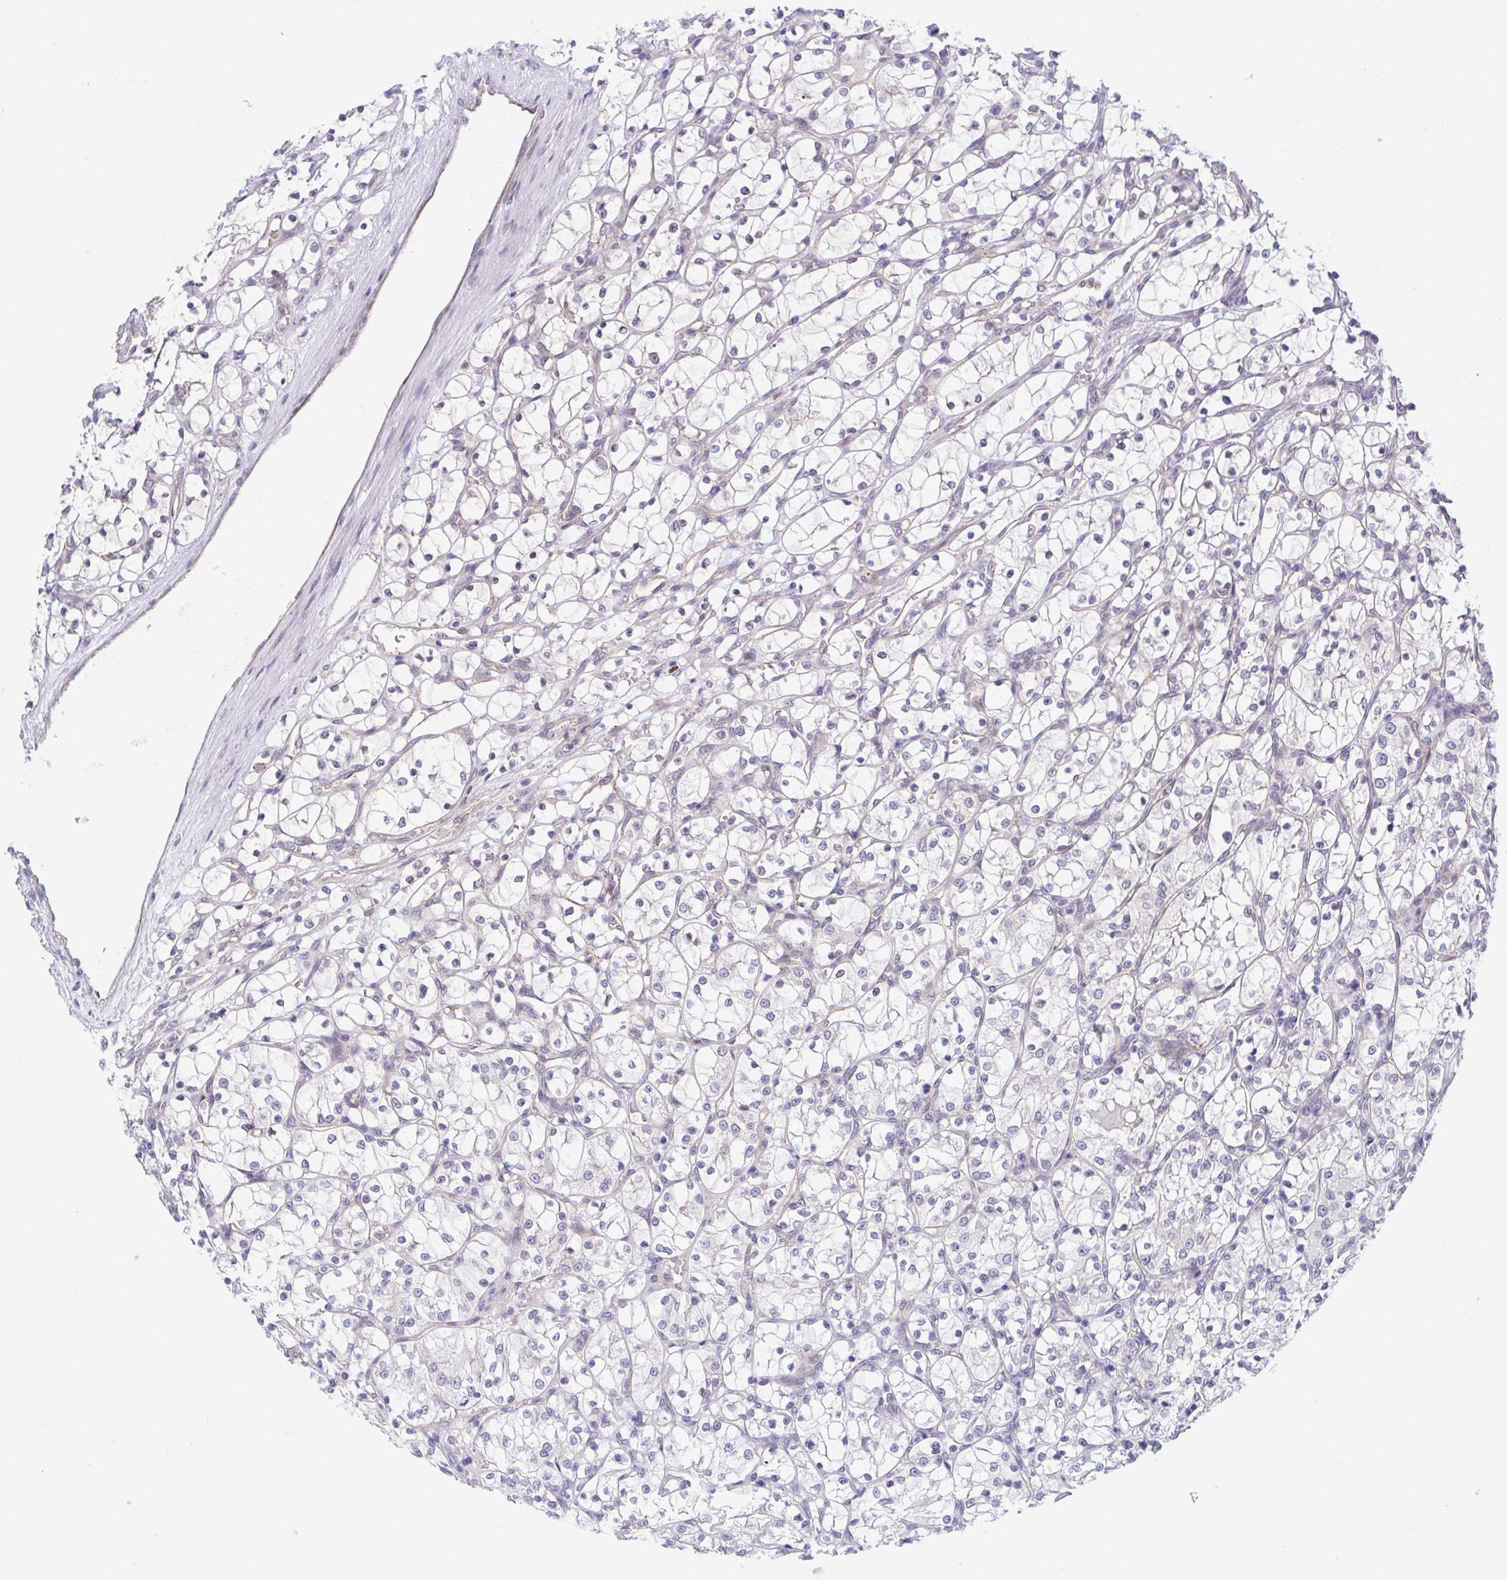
{"staining": {"intensity": "negative", "quantity": "none", "location": "none"}, "tissue": "renal cancer", "cell_type": "Tumor cells", "image_type": "cancer", "snomed": [{"axis": "morphology", "description": "Adenocarcinoma, NOS"}, {"axis": "topography", "description": "Kidney"}], "caption": "Micrograph shows no protein expression in tumor cells of renal cancer tissue. (Stains: DAB (3,3'-diaminobenzidine) immunohistochemistry with hematoxylin counter stain, Microscopy: brightfield microscopy at high magnification).", "gene": "ZBED3", "patient": {"sex": "female", "age": 69}}